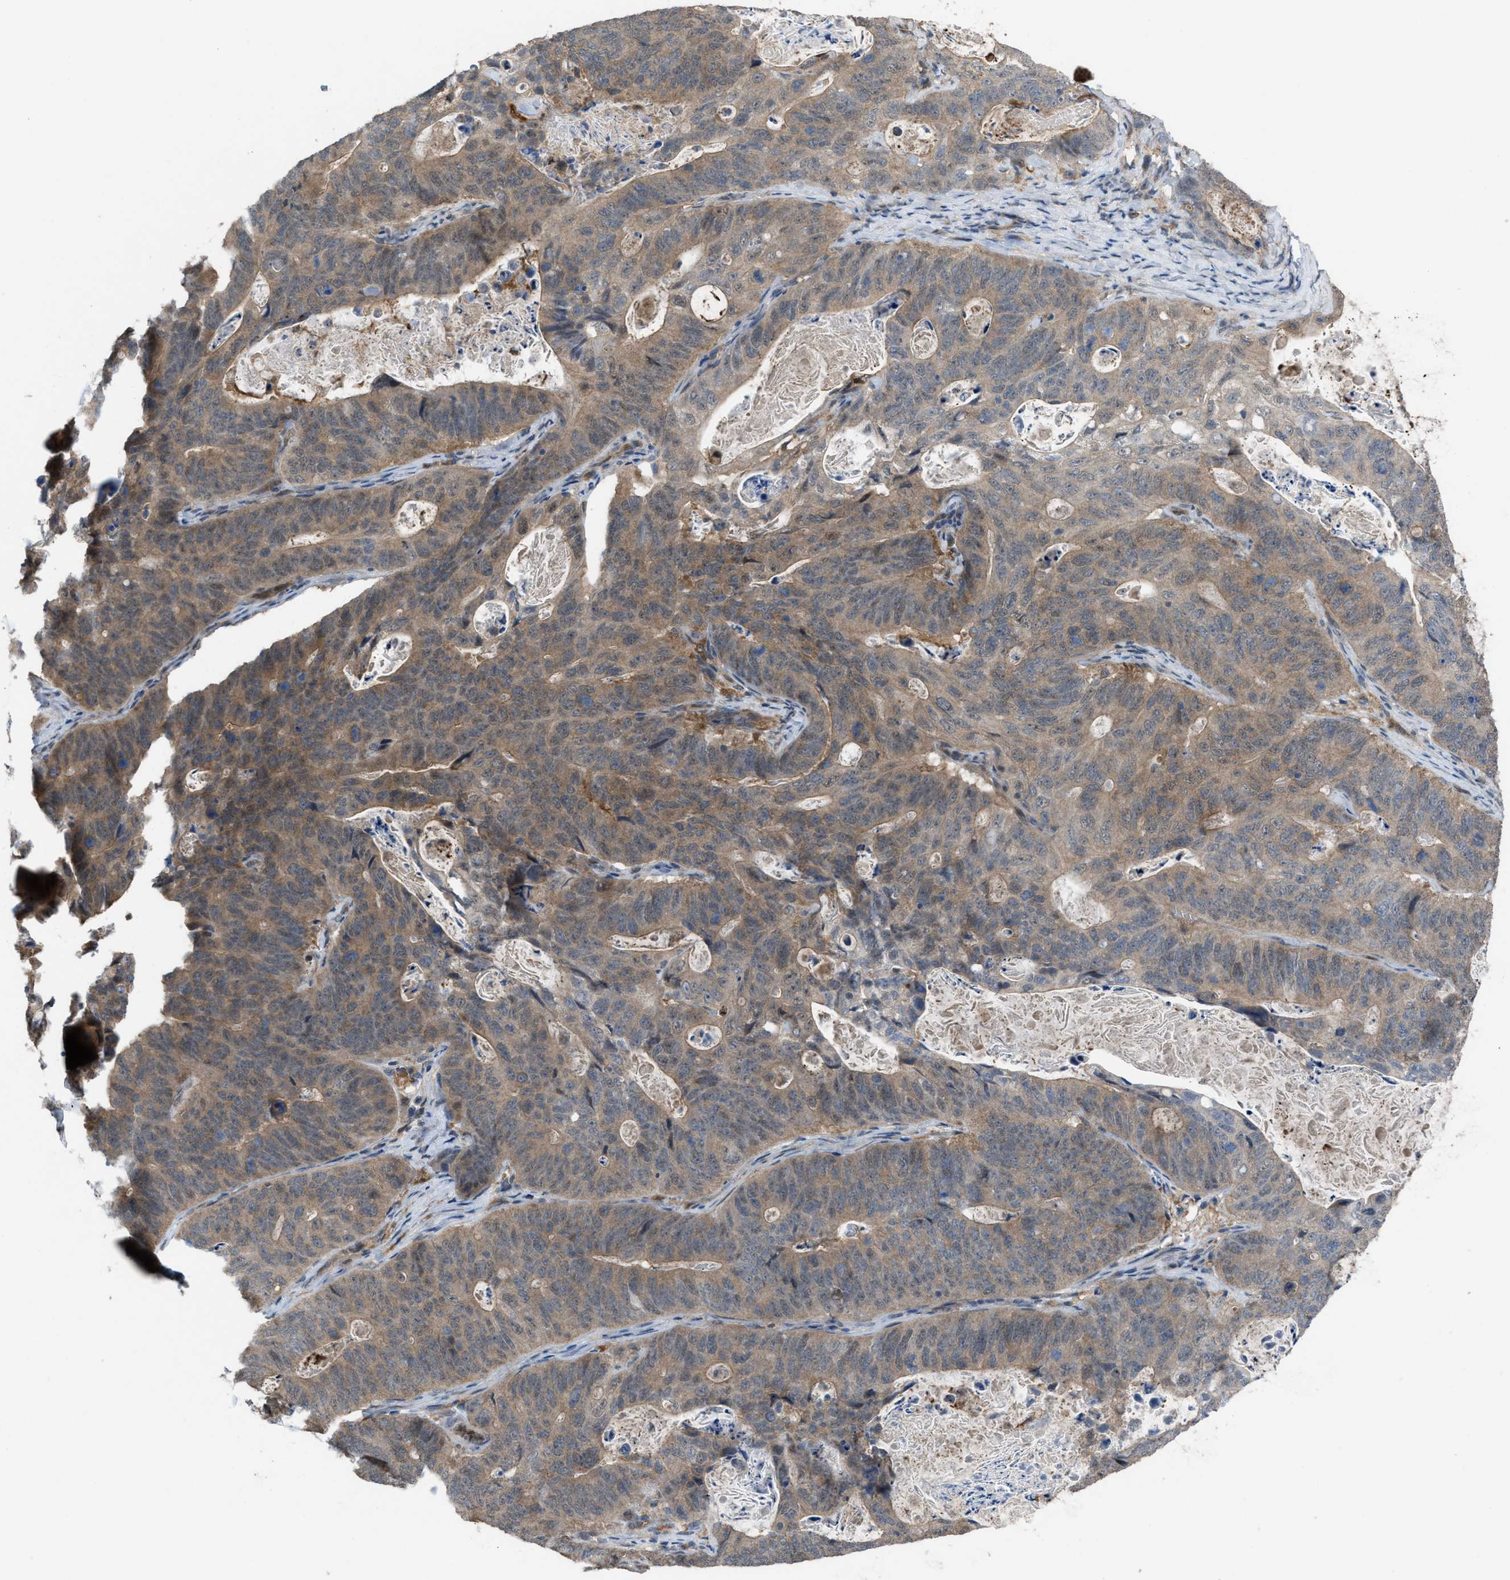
{"staining": {"intensity": "moderate", "quantity": ">75%", "location": "cytoplasmic/membranous"}, "tissue": "stomach cancer", "cell_type": "Tumor cells", "image_type": "cancer", "snomed": [{"axis": "morphology", "description": "Normal tissue, NOS"}, {"axis": "morphology", "description": "Adenocarcinoma, NOS"}, {"axis": "topography", "description": "Stomach"}], "caption": "Adenocarcinoma (stomach) stained for a protein (brown) displays moderate cytoplasmic/membranous positive positivity in approximately >75% of tumor cells.", "gene": "PLAA", "patient": {"sex": "female", "age": 89}}